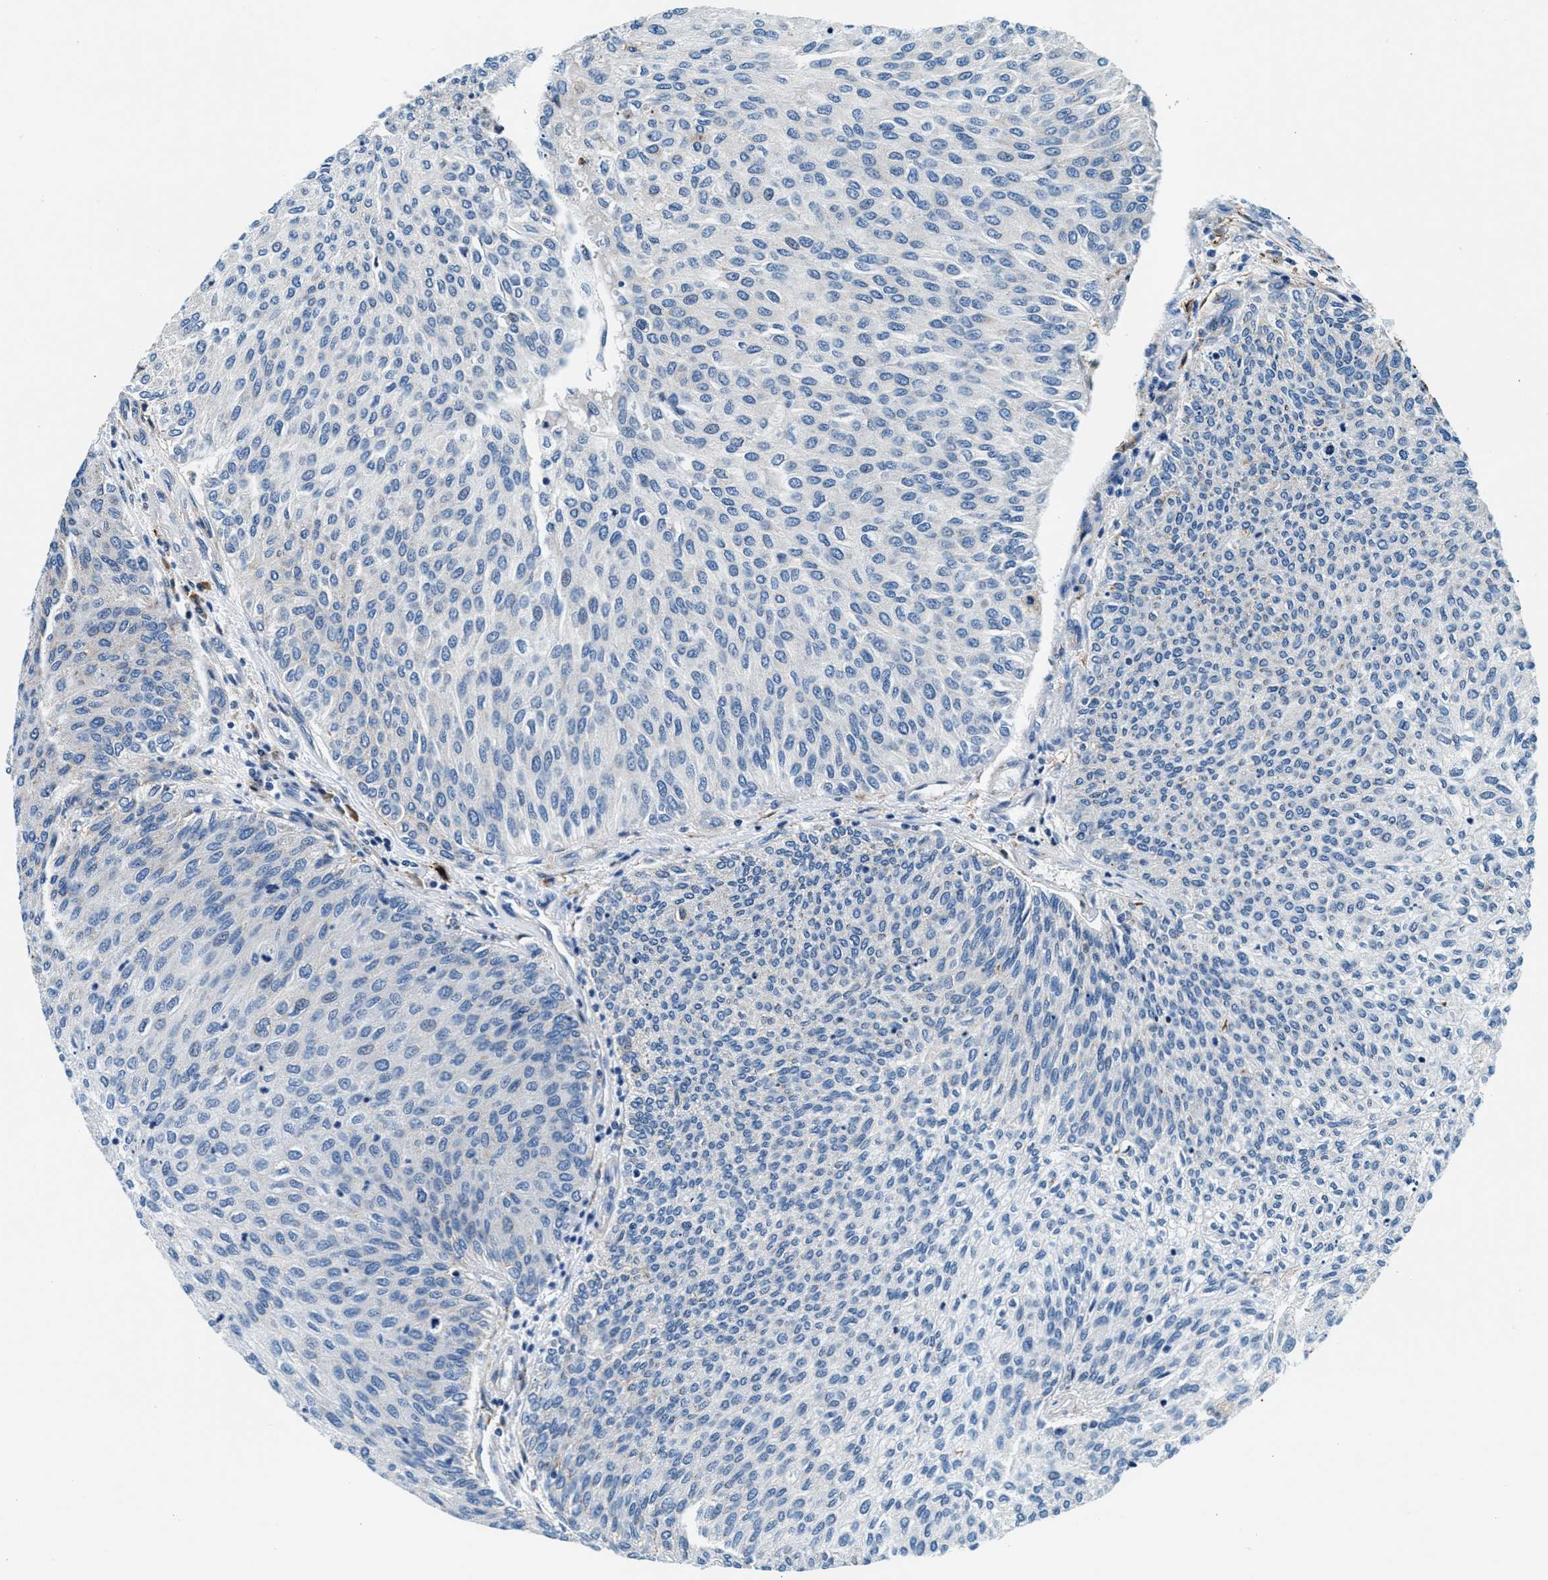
{"staining": {"intensity": "negative", "quantity": "none", "location": "none"}, "tissue": "urothelial cancer", "cell_type": "Tumor cells", "image_type": "cancer", "snomed": [{"axis": "morphology", "description": "Urothelial carcinoma, Low grade"}, {"axis": "topography", "description": "Urinary bladder"}], "caption": "A micrograph of human urothelial carcinoma (low-grade) is negative for staining in tumor cells.", "gene": "SLFN11", "patient": {"sex": "female", "age": 79}}